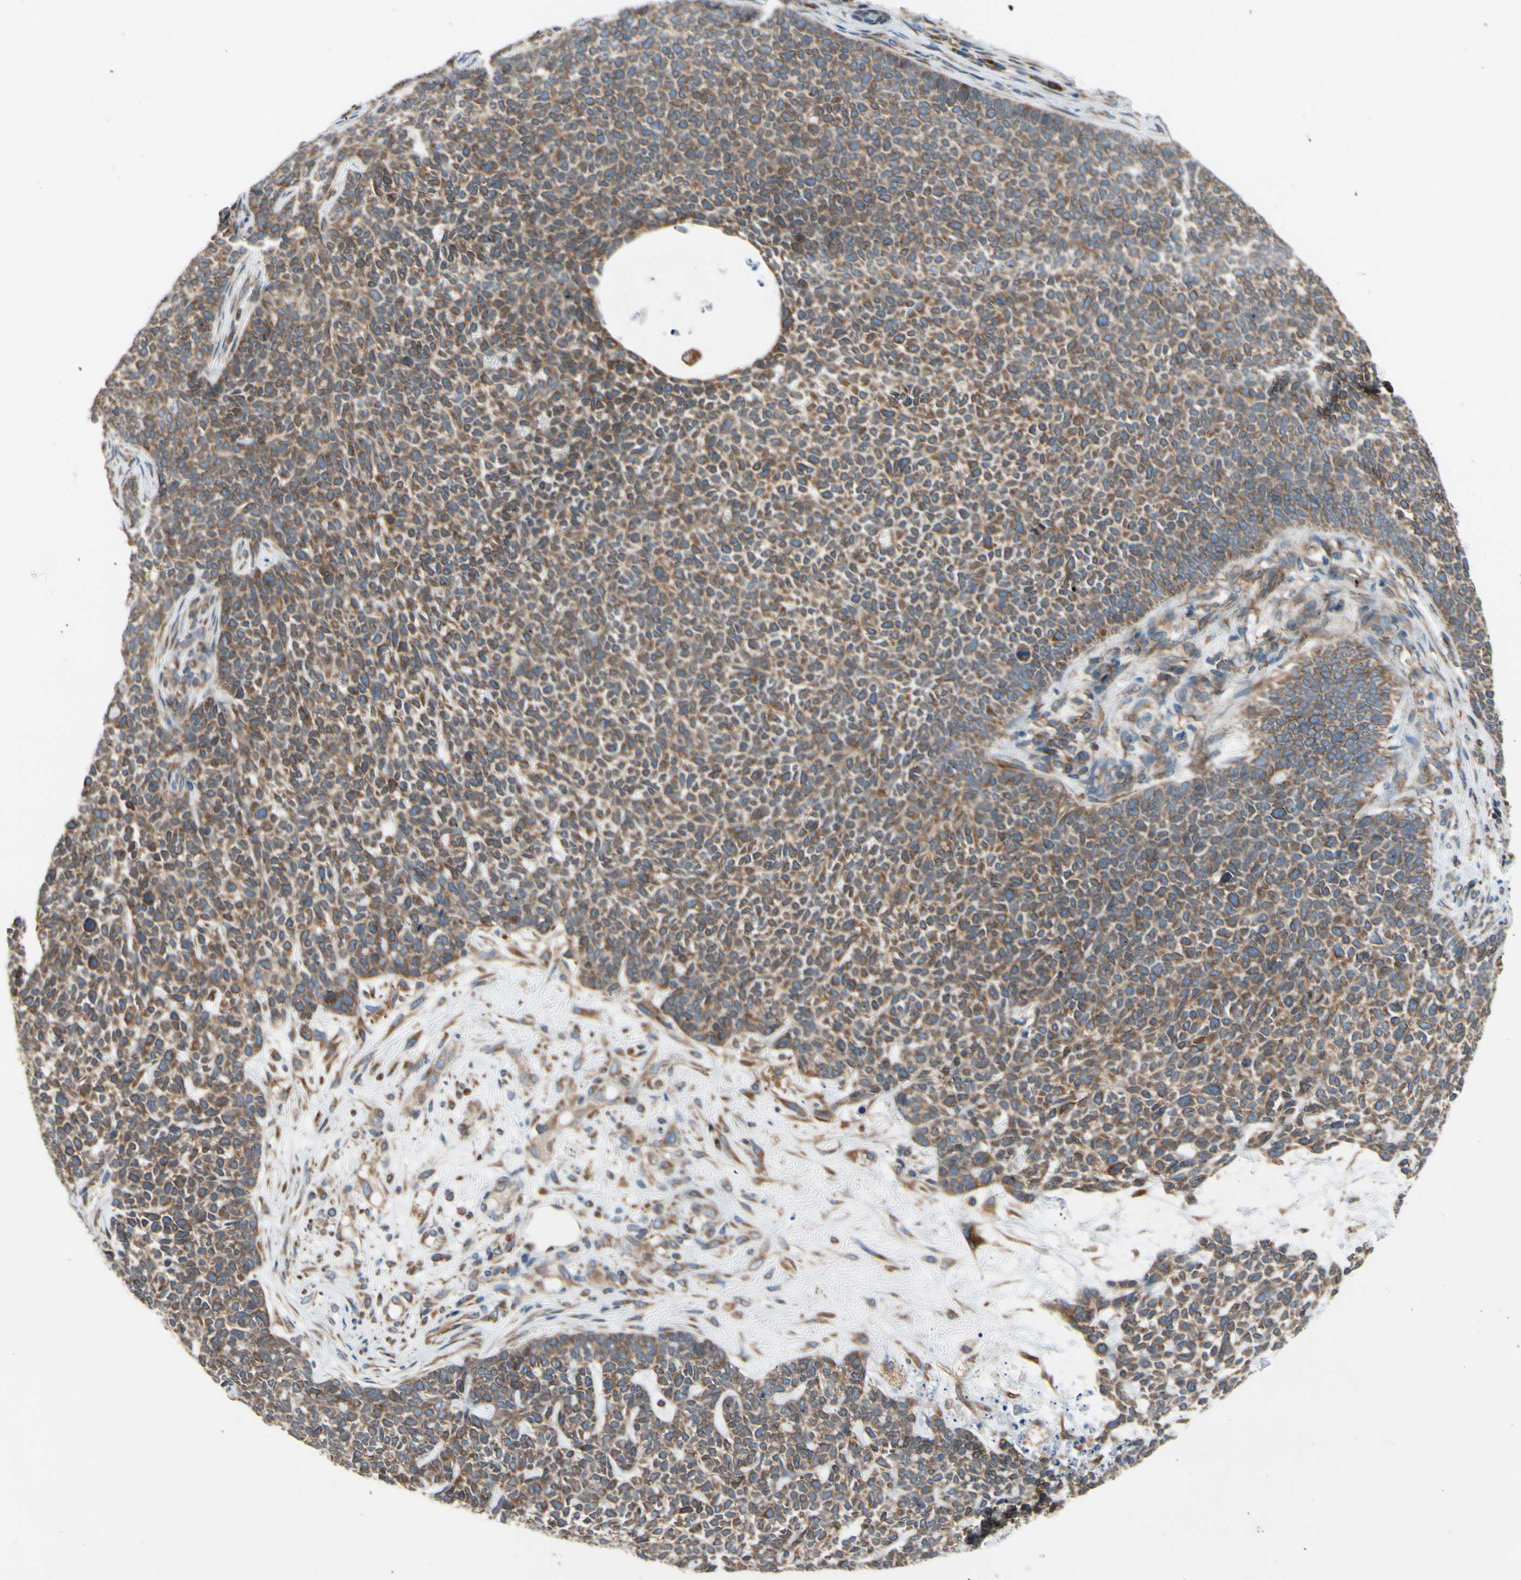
{"staining": {"intensity": "moderate", "quantity": ">75%", "location": "cytoplasmic/membranous"}, "tissue": "skin cancer", "cell_type": "Tumor cells", "image_type": "cancer", "snomed": [{"axis": "morphology", "description": "Basal cell carcinoma"}, {"axis": "topography", "description": "Skin"}], "caption": "A medium amount of moderate cytoplasmic/membranous positivity is present in approximately >75% of tumor cells in skin cancer (basal cell carcinoma) tissue.", "gene": "CLCC1", "patient": {"sex": "female", "age": 84}}